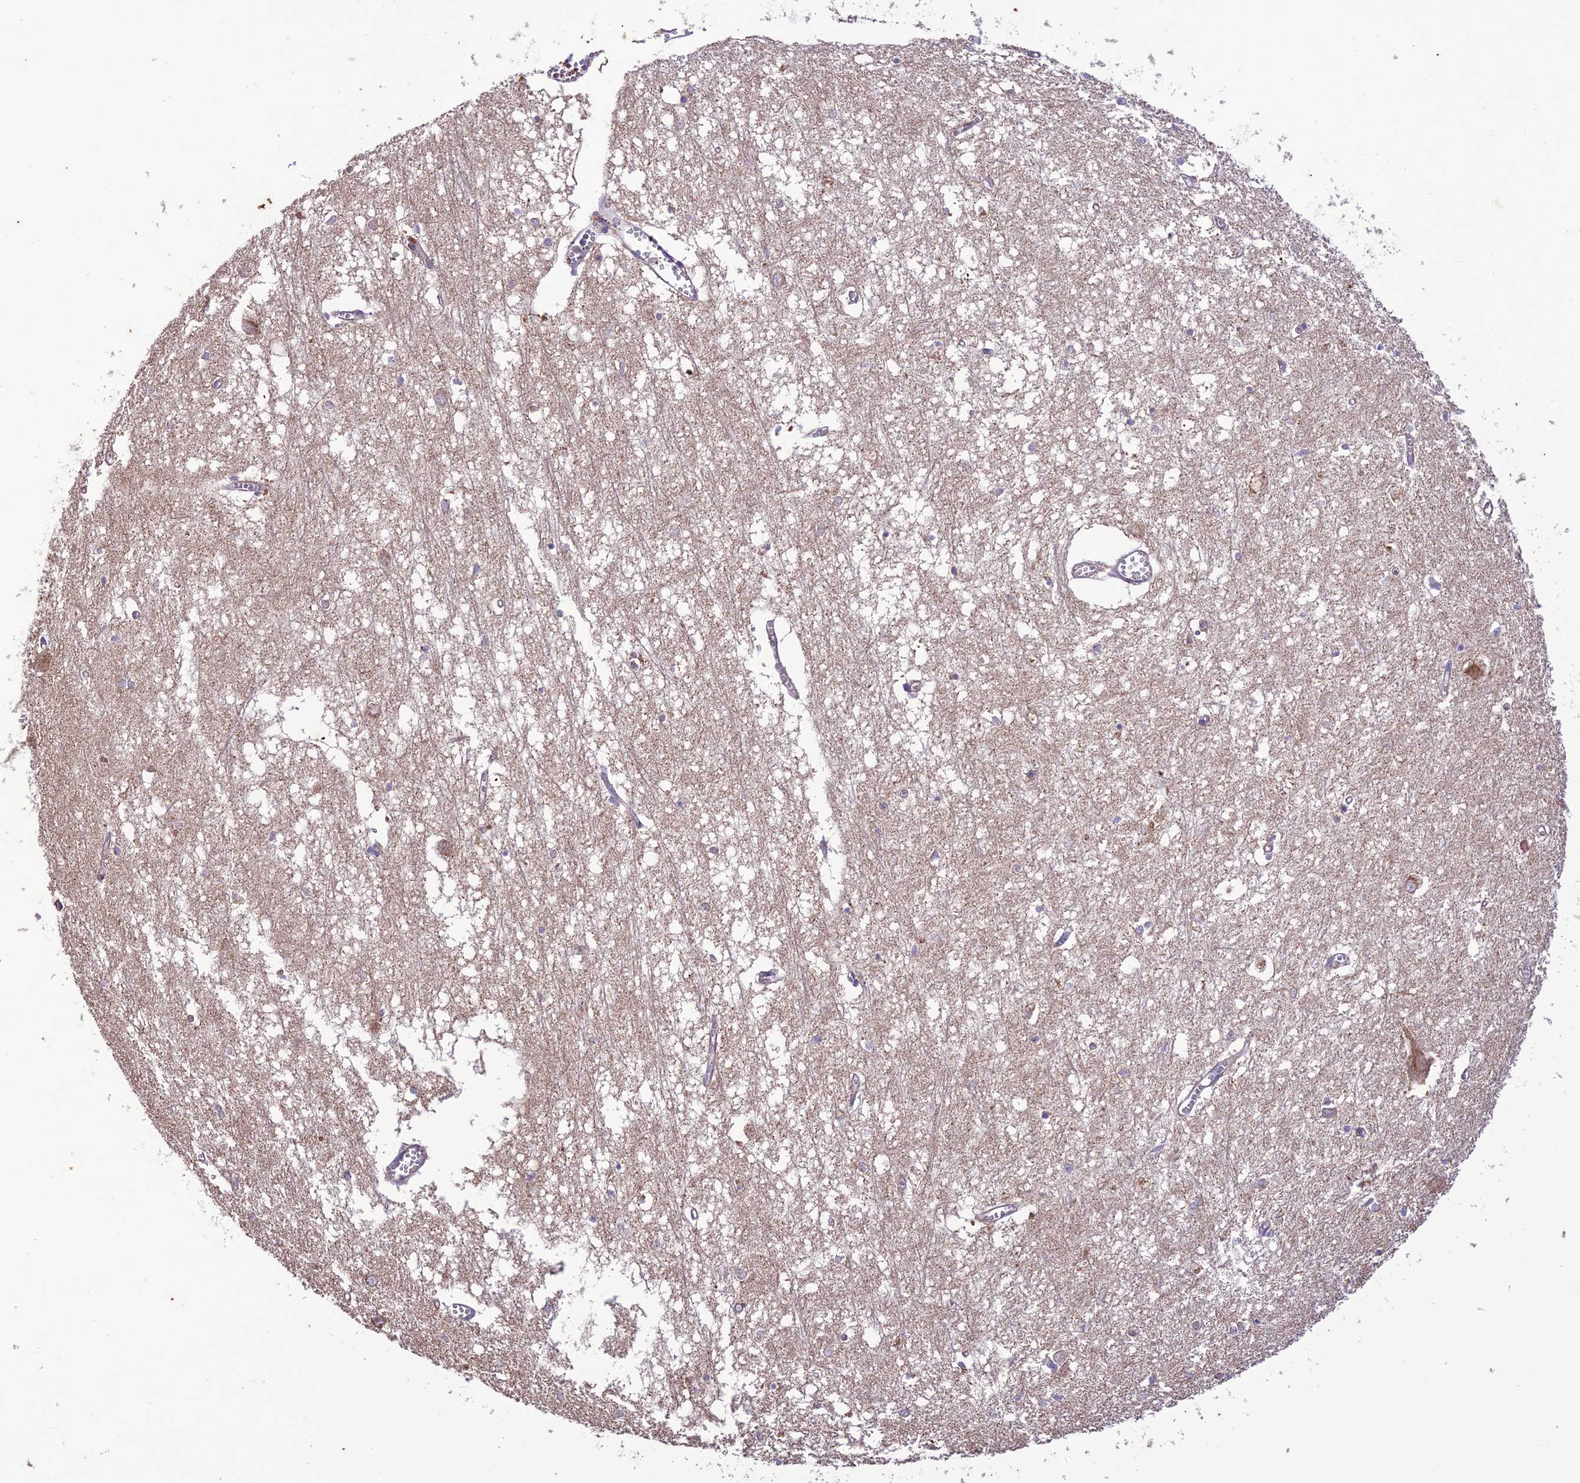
{"staining": {"intensity": "weak", "quantity": "<25%", "location": "cytoplasmic/membranous"}, "tissue": "hippocampus", "cell_type": "Glial cells", "image_type": "normal", "snomed": [{"axis": "morphology", "description": "Normal tissue, NOS"}, {"axis": "topography", "description": "Hippocampus"}], "caption": "IHC histopathology image of benign hippocampus: human hippocampus stained with DAB (3,3'-diaminobenzidine) exhibits no significant protein staining in glial cells.", "gene": "NDUFAF1", "patient": {"sex": "male", "age": 70}}